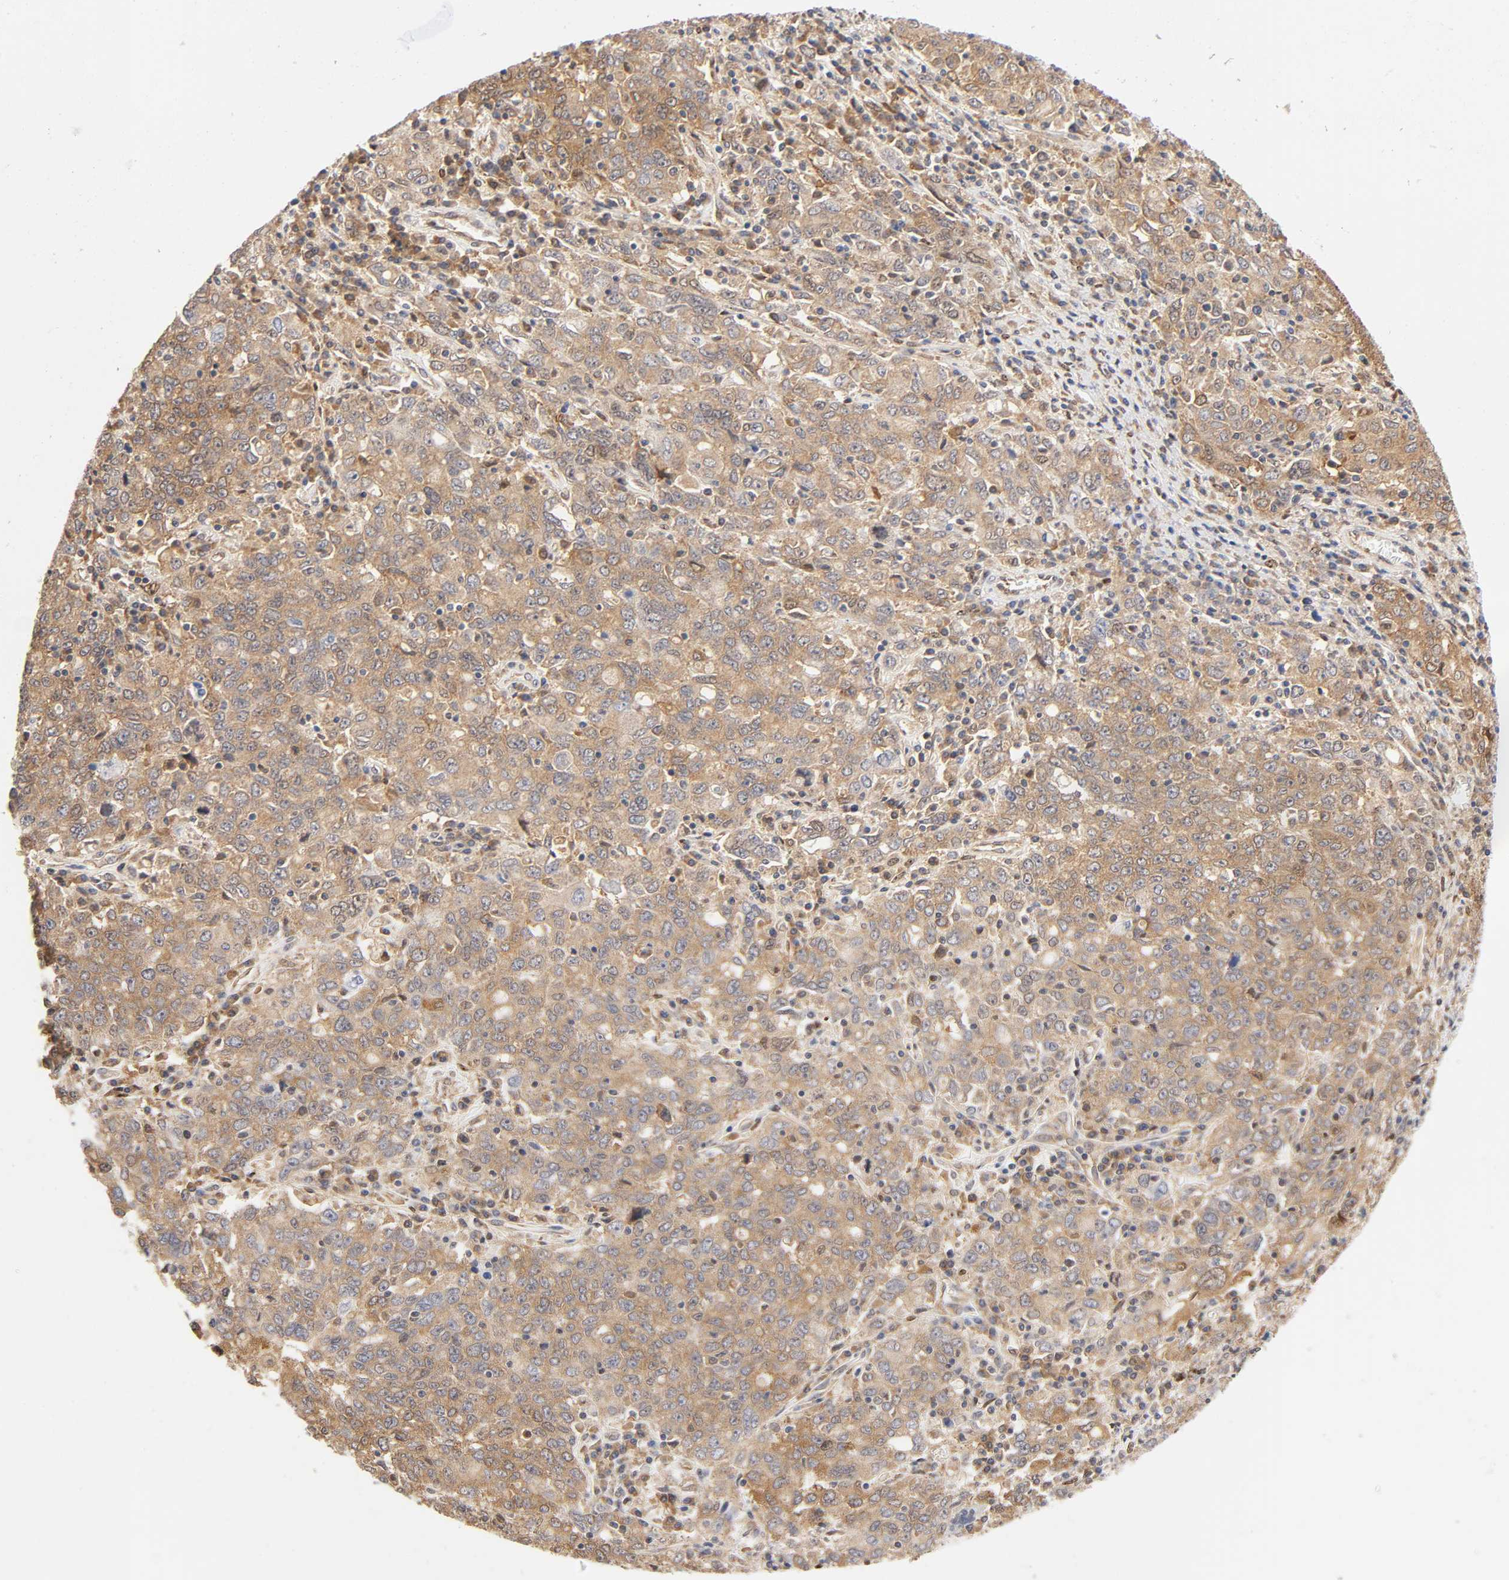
{"staining": {"intensity": "moderate", "quantity": ">75%", "location": "cytoplasmic/membranous"}, "tissue": "ovarian cancer", "cell_type": "Tumor cells", "image_type": "cancer", "snomed": [{"axis": "morphology", "description": "Carcinoma, endometroid"}, {"axis": "topography", "description": "Ovary"}], "caption": "Immunohistochemistry (IHC) micrograph of human ovarian cancer (endometroid carcinoma) stained for a protein (brown), which displays medium levels of moderate cytoplasmic/membranous expression in approximately >75% of tumor cells.", "gene": "PAFAH1B1", "patient": {"sex": "female", "age": 62}}